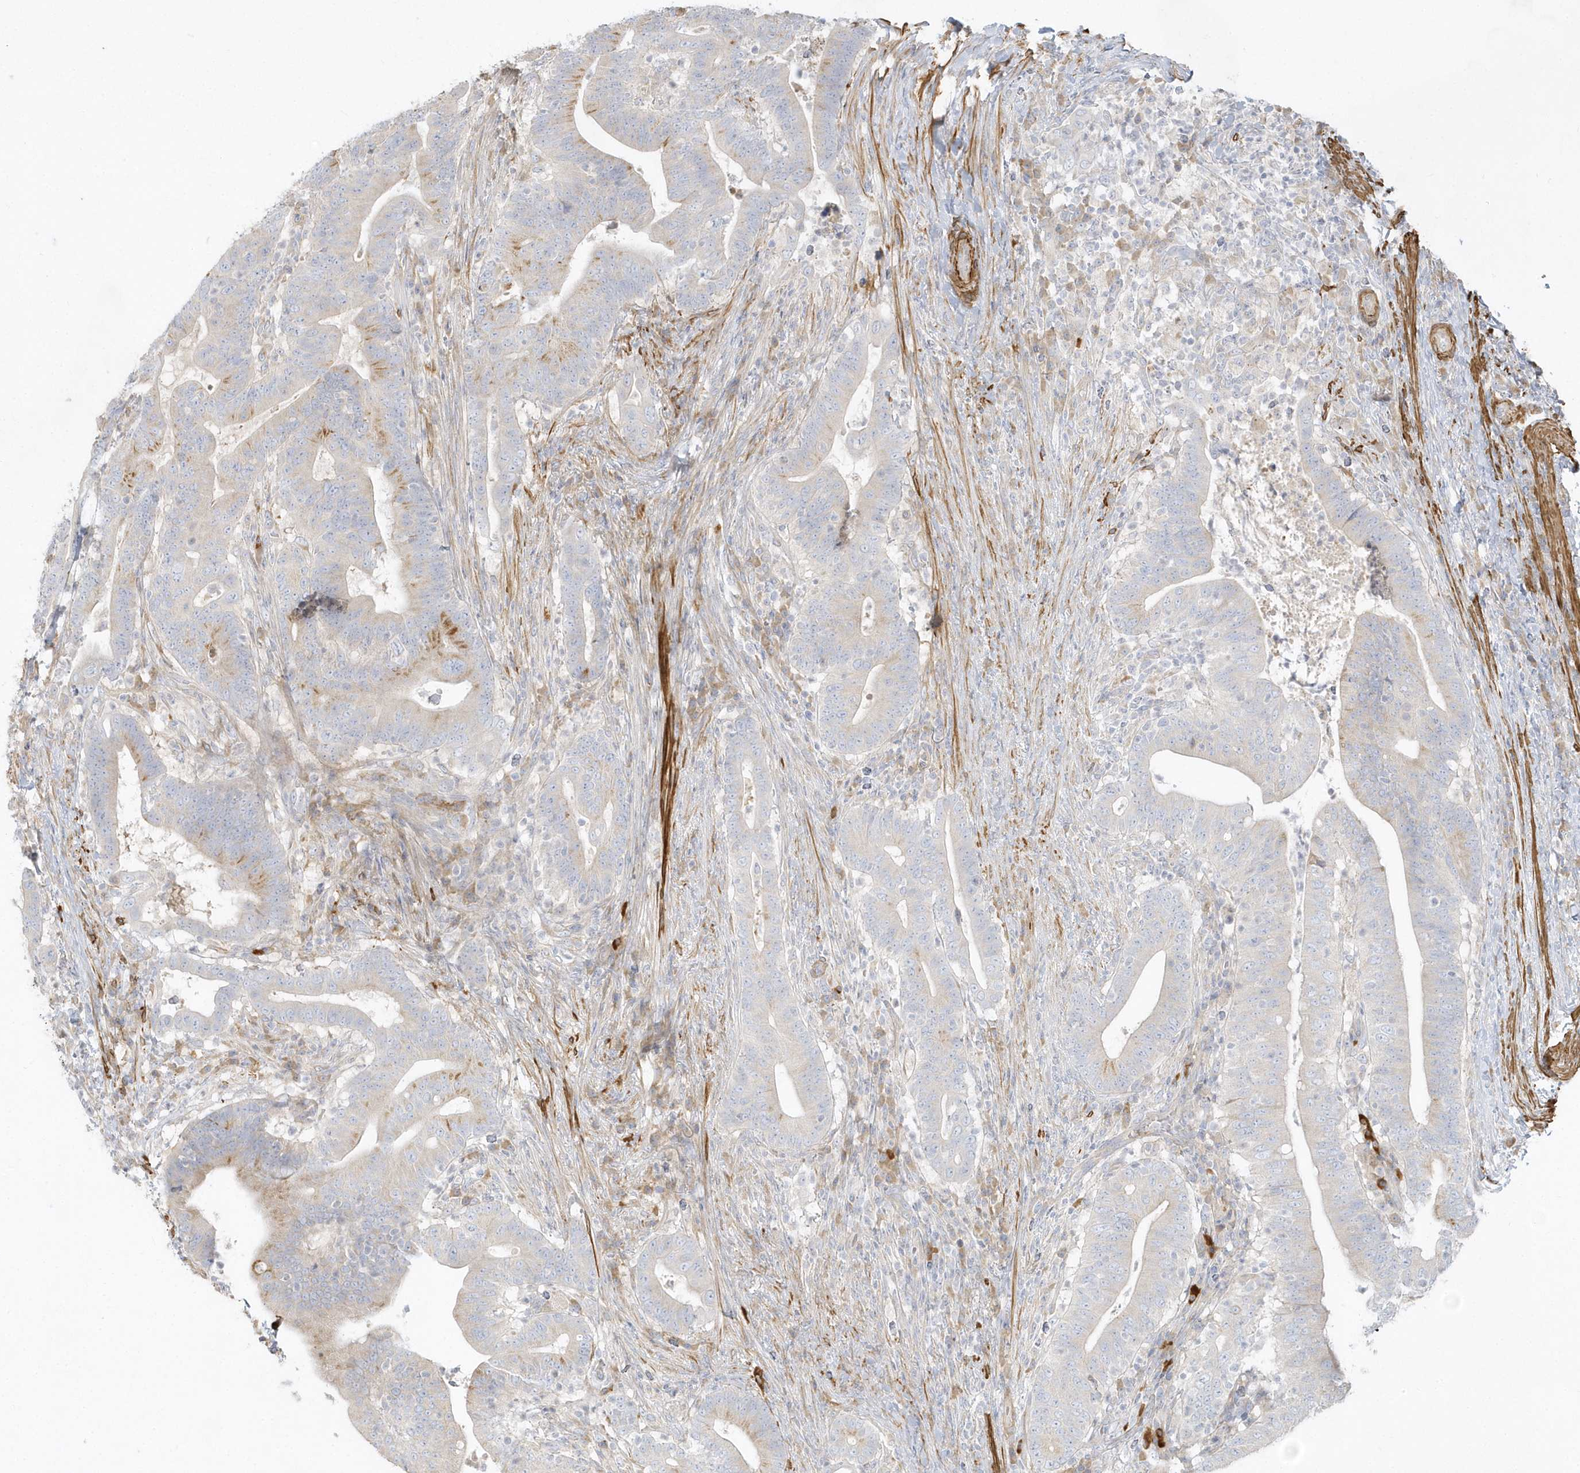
{"staining": {"intensity": "moderate", "quantity": "<25%", "location": "cytoplasmic/membranous"}, "tissue": "colorectal cancer", "cell_type": "Tumor cells", "image_type": "cancer", "snomed": [{"axis": "morphology", "description": "Adenocarcinoma, NOS"}, {"axis": "topography", "description": "Colon"}], "caption": "Adenocarcinoma (colorectal) stained with a brown dye exhibits moderate cytoplasmic/membranous positive expression in approximately <25% of tumor cells.", "gene": "THADA", "patient": {"sex": "female", "age": 66}}